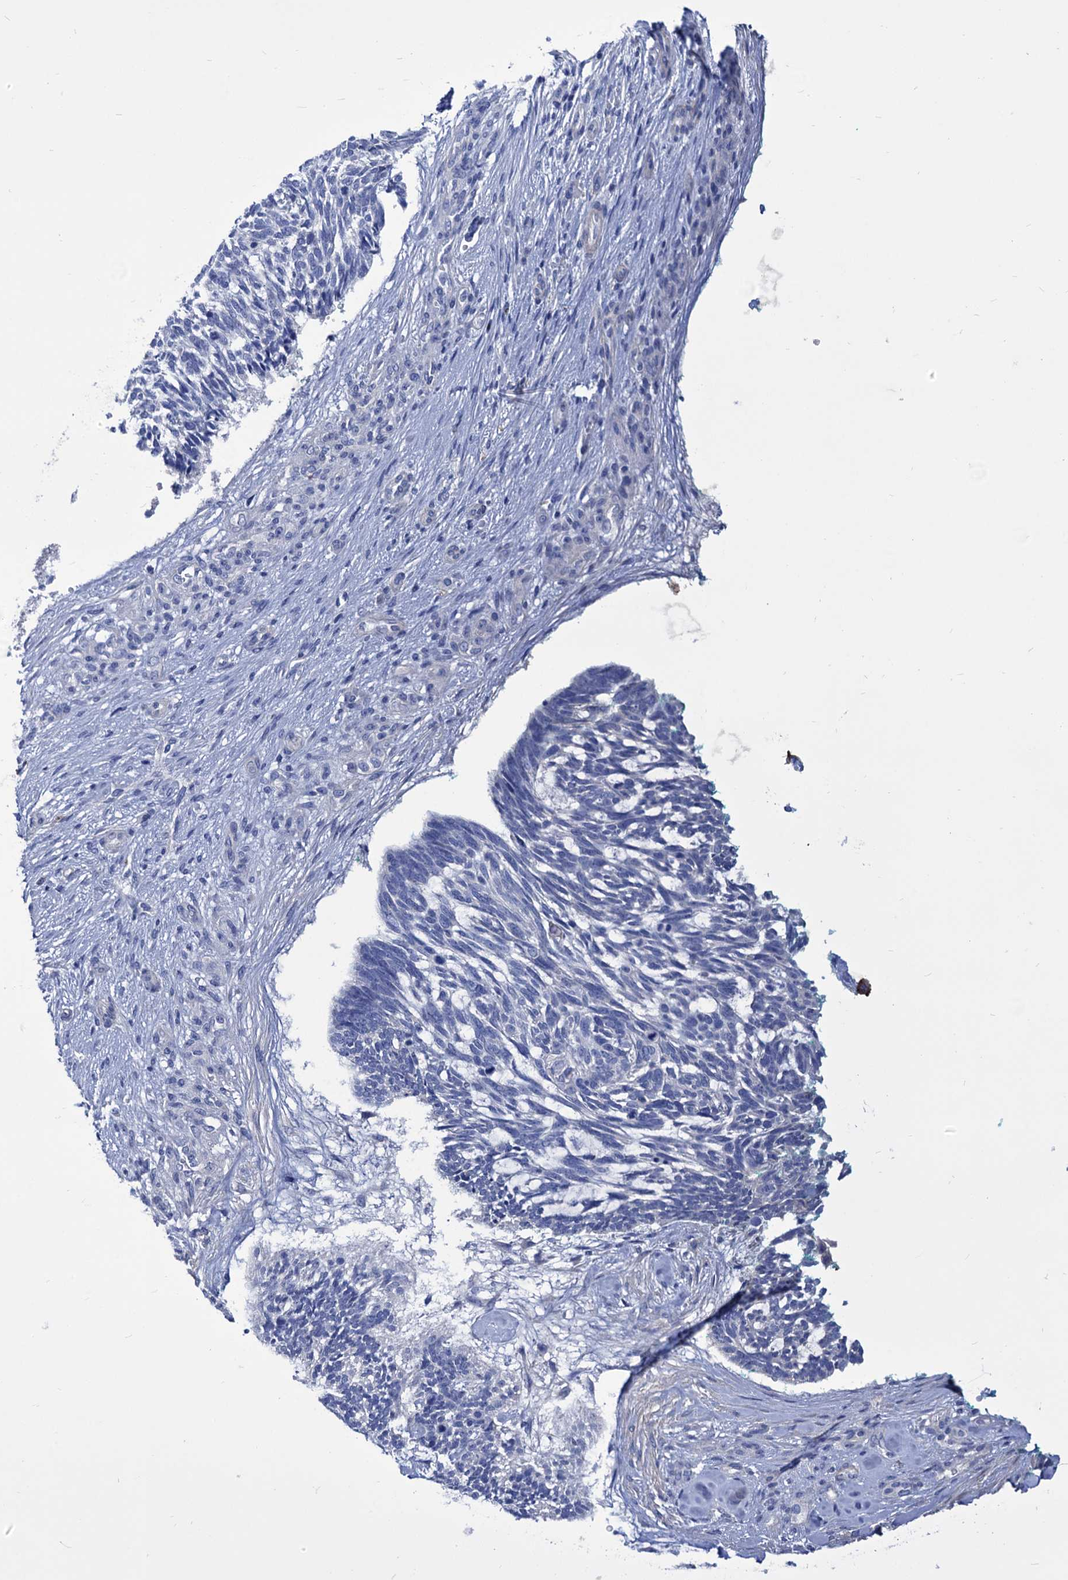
{"staining": {"intensity": "negative", "quantity": "none", "location": "none"}, "tissue": "skin cancer", "cell_type": "Tumor cells", "image_type": "cancer", "snomed": [{"axis": "morphology", "description": "Basal cell carcinoma"}, {"axis": "topography", "description": "Skin"}], "caption": "Histopathology image shows no protein positivity in tumor cells of skin cancer tissue.", "gene": "AXL", "patient": {"sex": "male", "age": 88}}